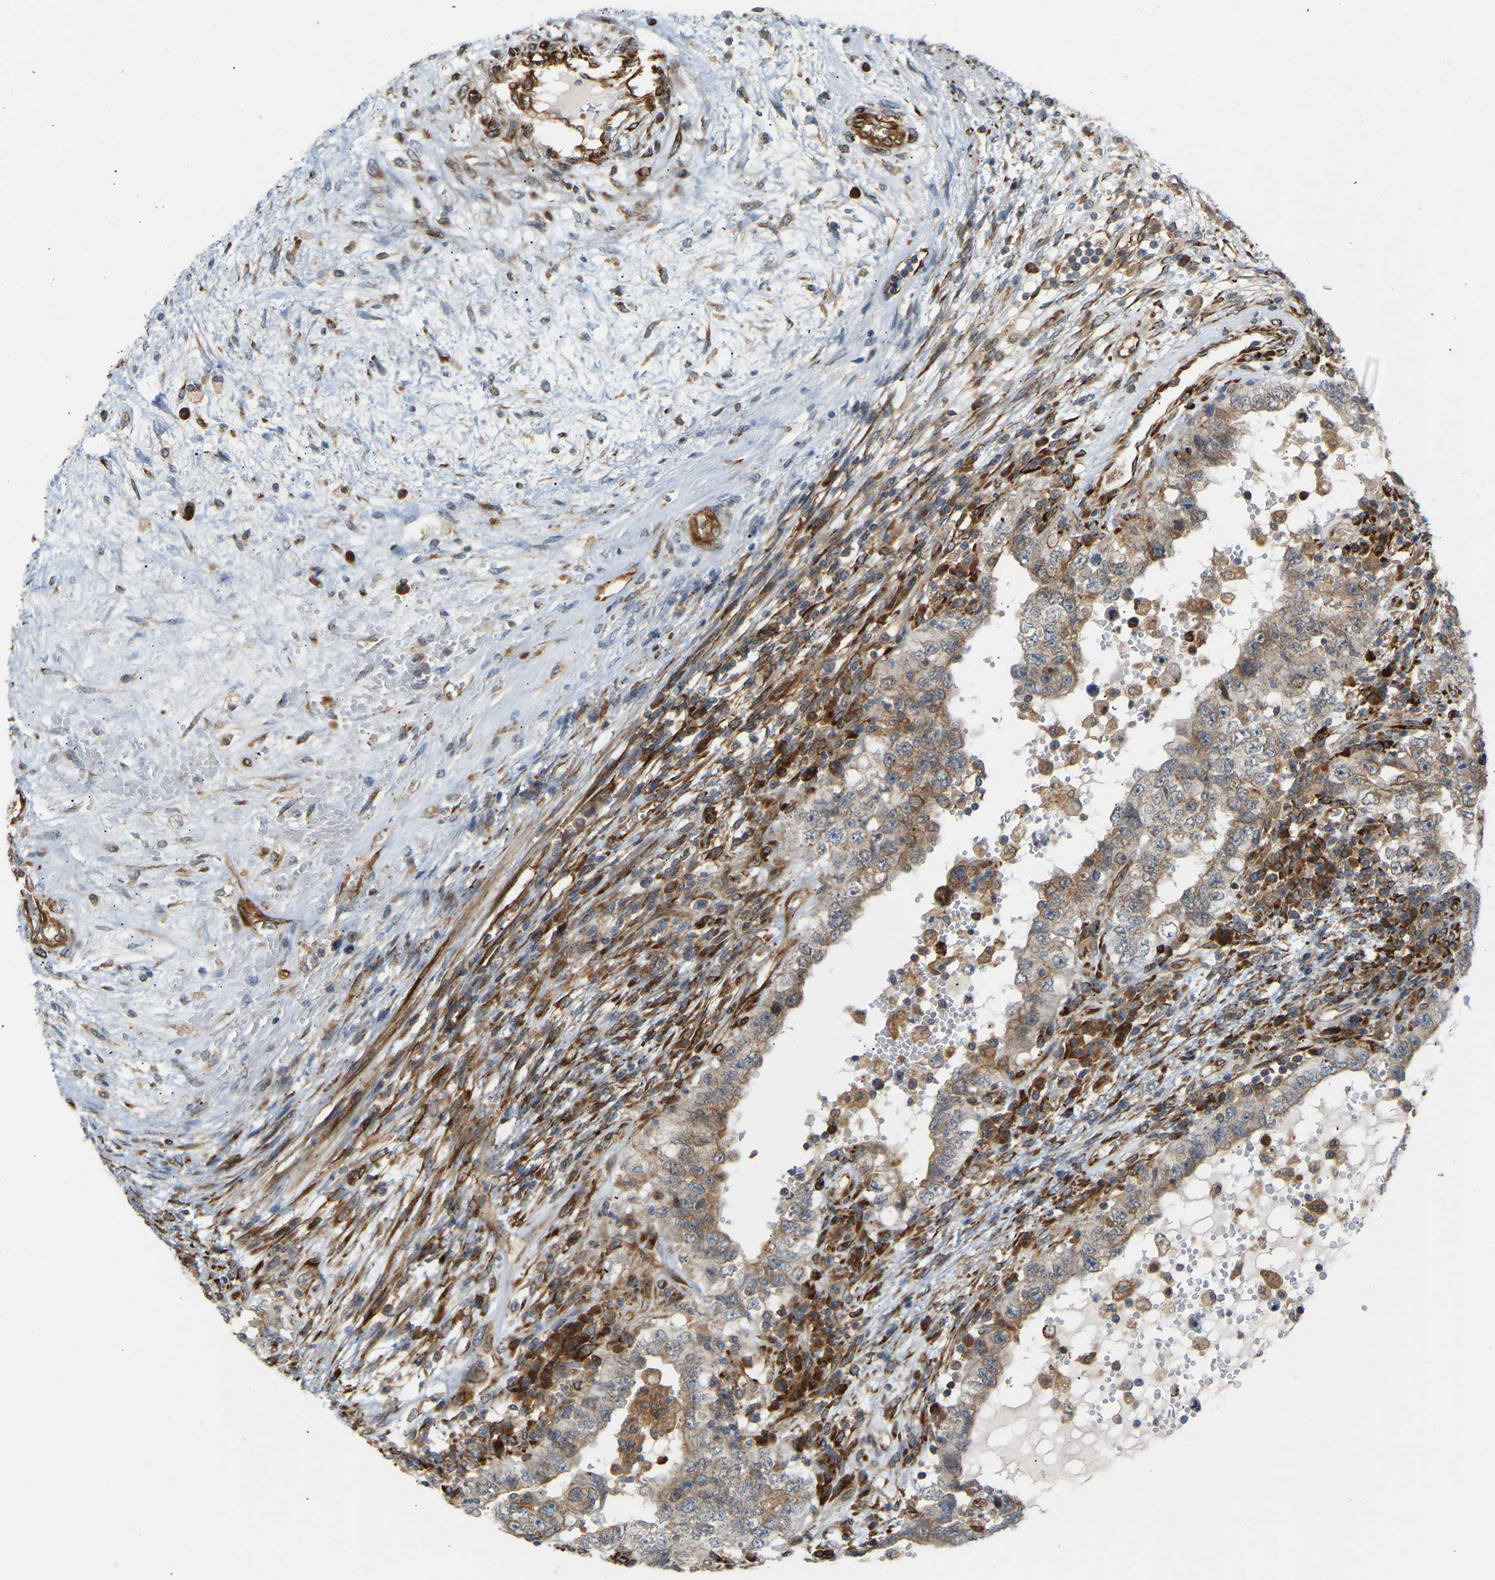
{"staining": {"intensity": "moderate", "quantity": ">75%", "location": "cytoplasmic/membranous"}, "tissue": "testis cancer", "cell_type": "Tumor cells", "image_type": "cancer", "snomed": [{"axis": "morphology", "description": "Carcinoma, Embryonal, NOS"}, {"axis": "topography", "description": "Testis"}], "caption": "Tumor cells reveal medium levels of moderate cytoplasmic/membranous staining in approximately >75% of cells in human embryonal carcinoma (testis).", "gene": "PLCG2", "patient": {"sex": "male", "age": 26}}